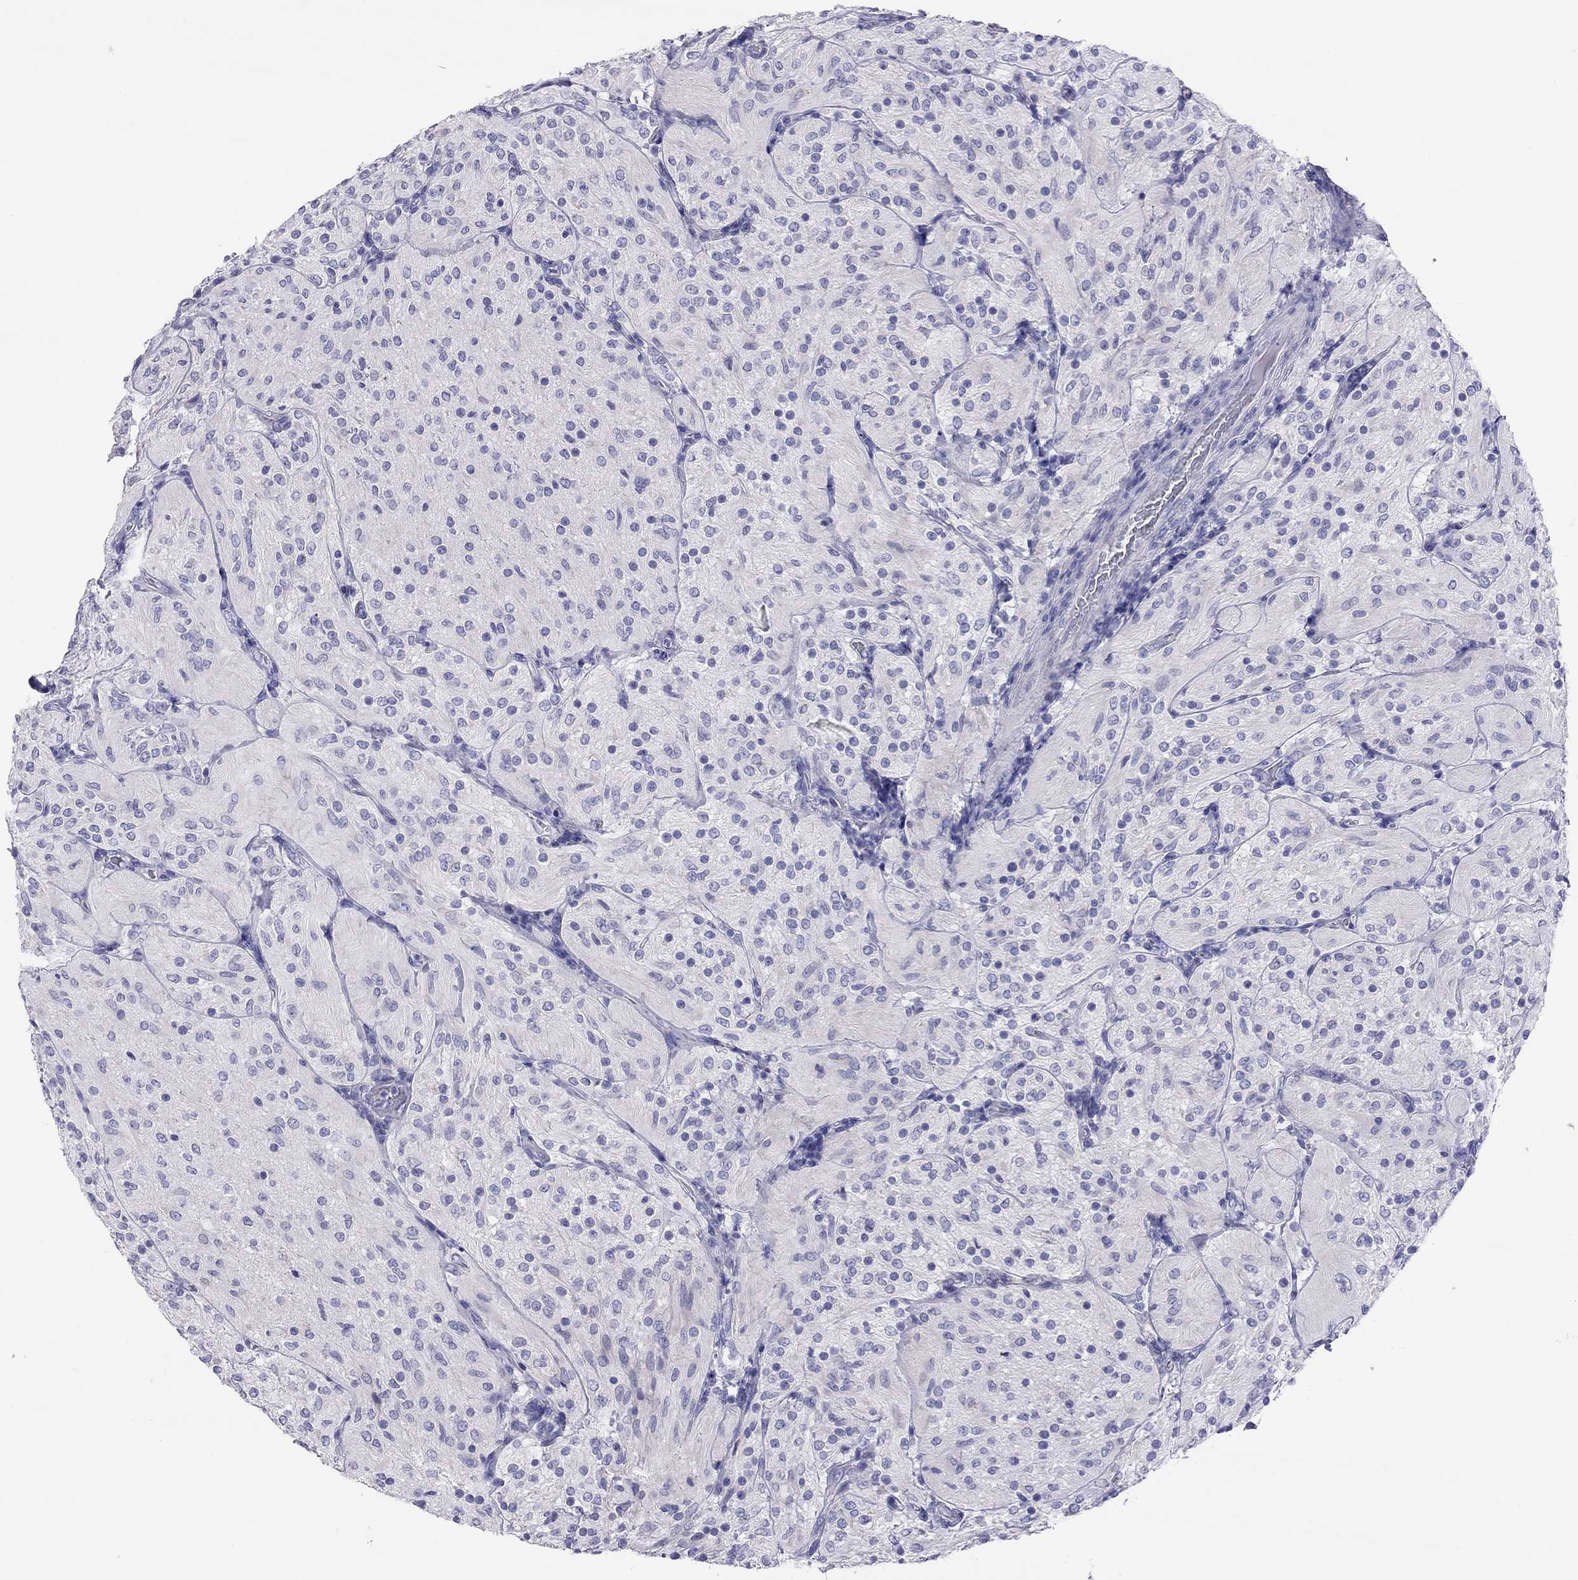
{"staining": {"intensity": "negative", "quantity": "none", "location": "none"}, "tissue": "glioma", "cell_type": "Tumor cells", "image_type": "cancer", "snomed": [{"axis": "morphology", "description": "Glioma, malignant, Low grade"}, {"axis": "topography", "description": "Brain"}], "caption": "This is an IHC image of malignant glioma (low-grade). There is no expression in tumor cells.", "gene": "COL9A1", "patient": {"sex": "male", "age": 3}}